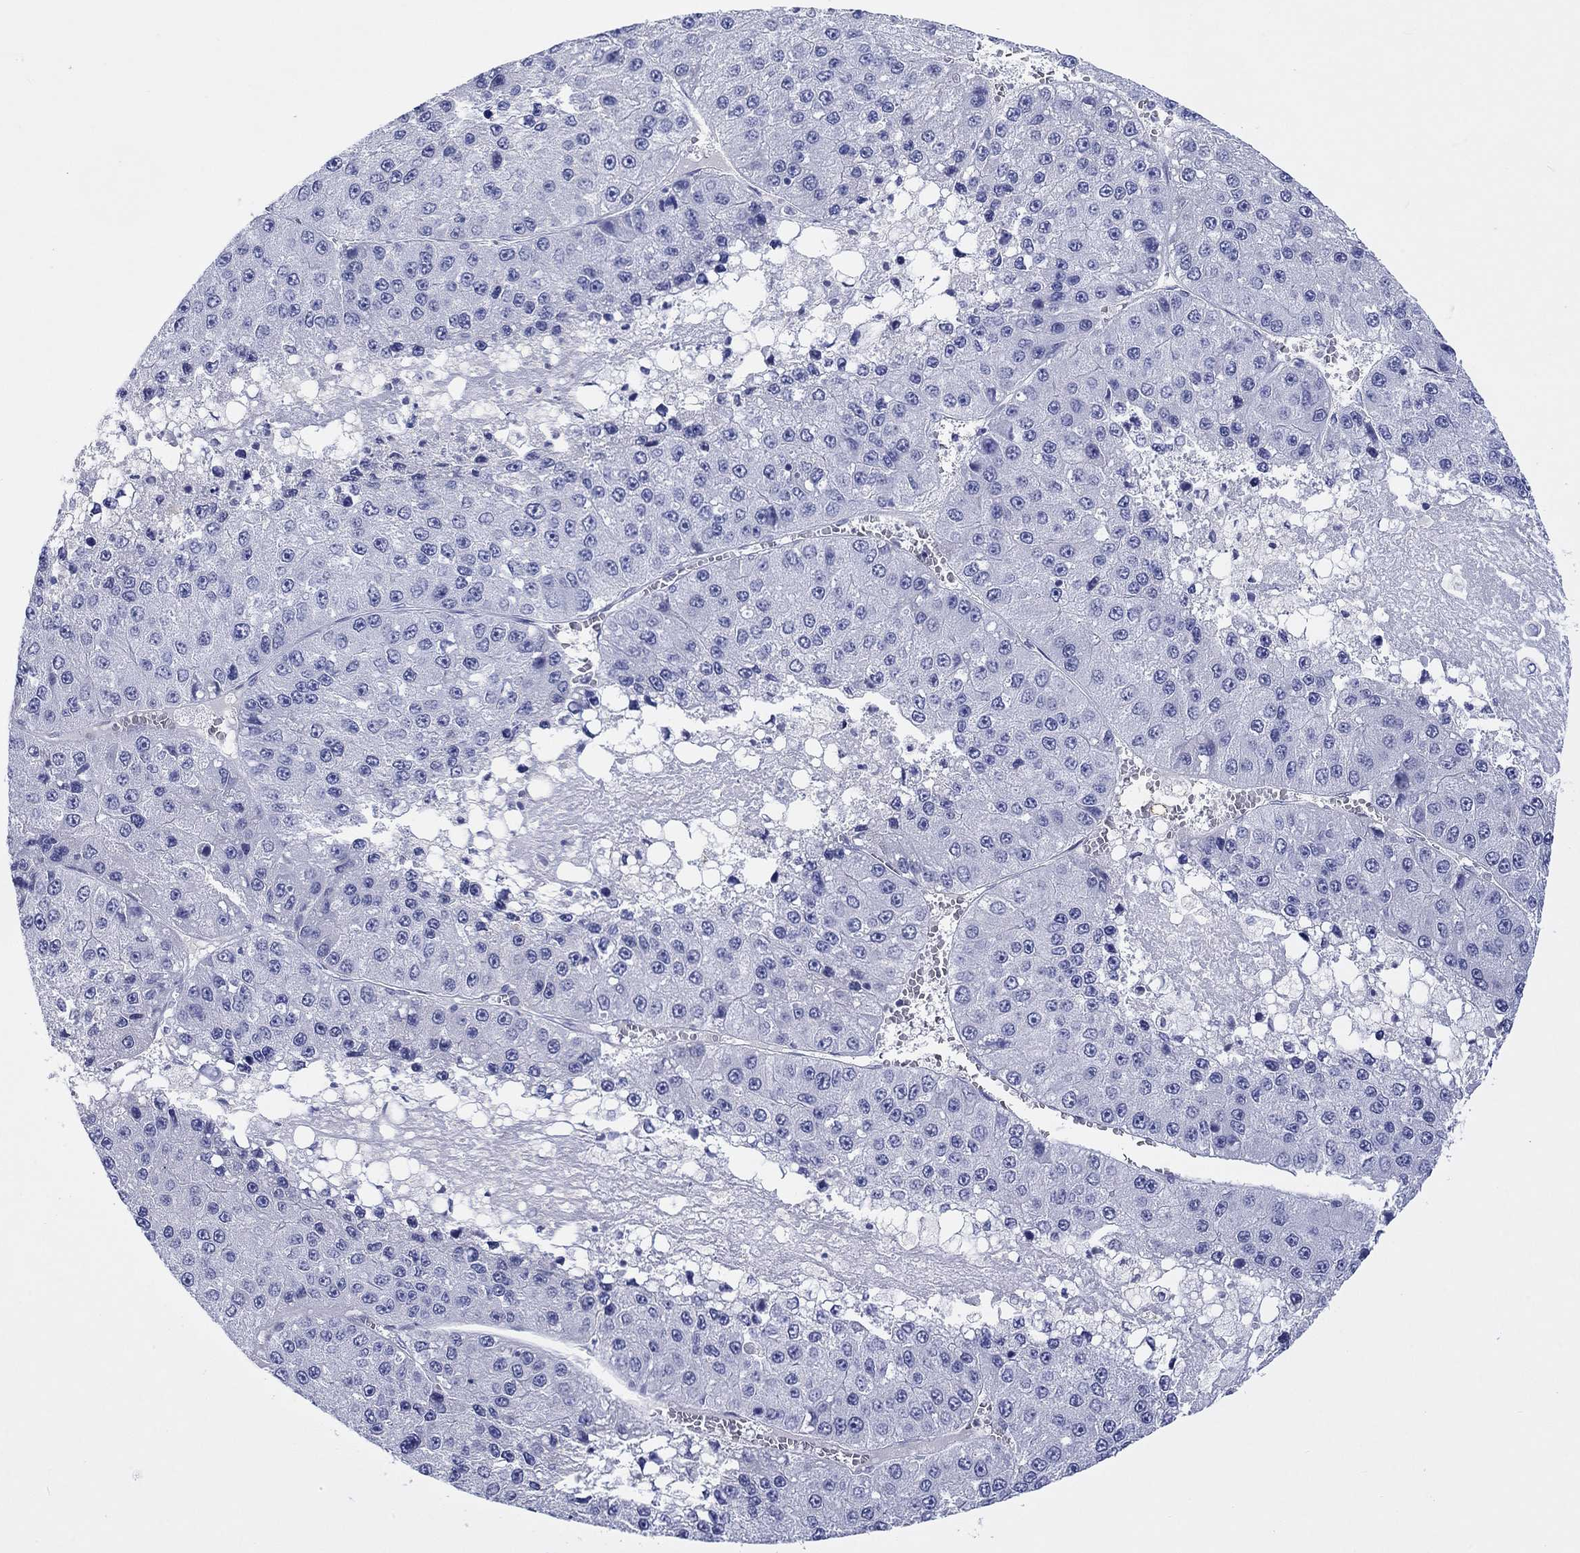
{"staining": {"intensity": "negative", "quantity": "none", "location": "none"}, "tissue": "liver cancer", "cell_type": "Tumor cells", "image_type": "cancer", "snomed": [{"axis": "morphology", "description": "Carcinoma, Hepatocellular, NOS"}, {"axis": "topography", "description": "Liver"}], "caption": "A histopathology image of liver cancer stained for a protein exhibits no brown staining in tumor cells.", "gene": "TOMM20L", "patient": {"sex": "female", "age": 73}}